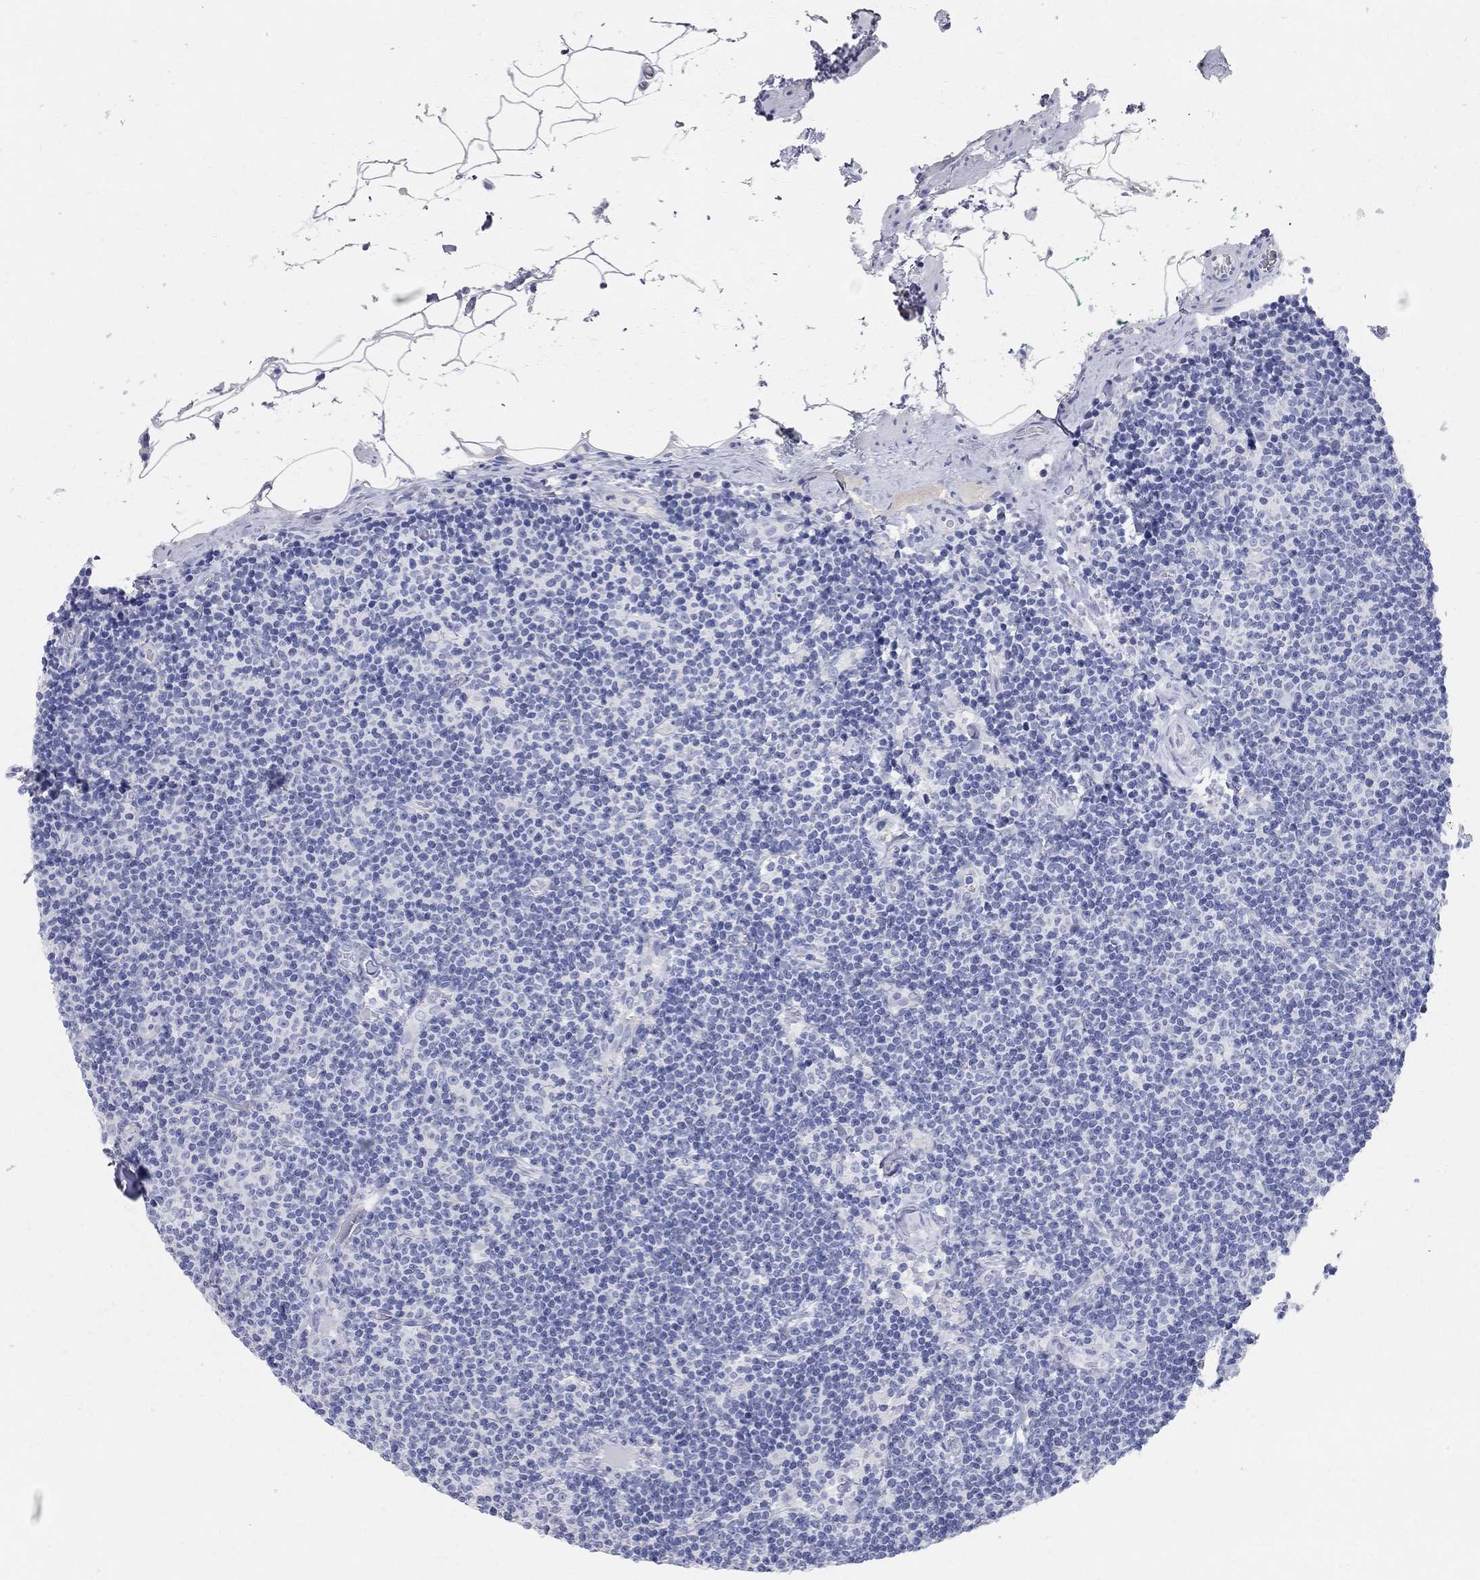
{"staining": {"intensity": "negative", "quantity": "none", "location": "none"}, "tissue": "lymphoma", "cell_type": "Tumor cells", "image_type": "cancer", "snomed": [{"axis": "morphology", "description": "Malignant lymphoma, non-Hodgkin's type, Low grade"}, {"axis": "topography", "description": "Lymph node"}], "caption": "This is a micrograph of IHC staining of lymphoma, which shows no expression in tumor cells.", "gene": "AOX1", "patient": {"sex": "male", "age": 81}}